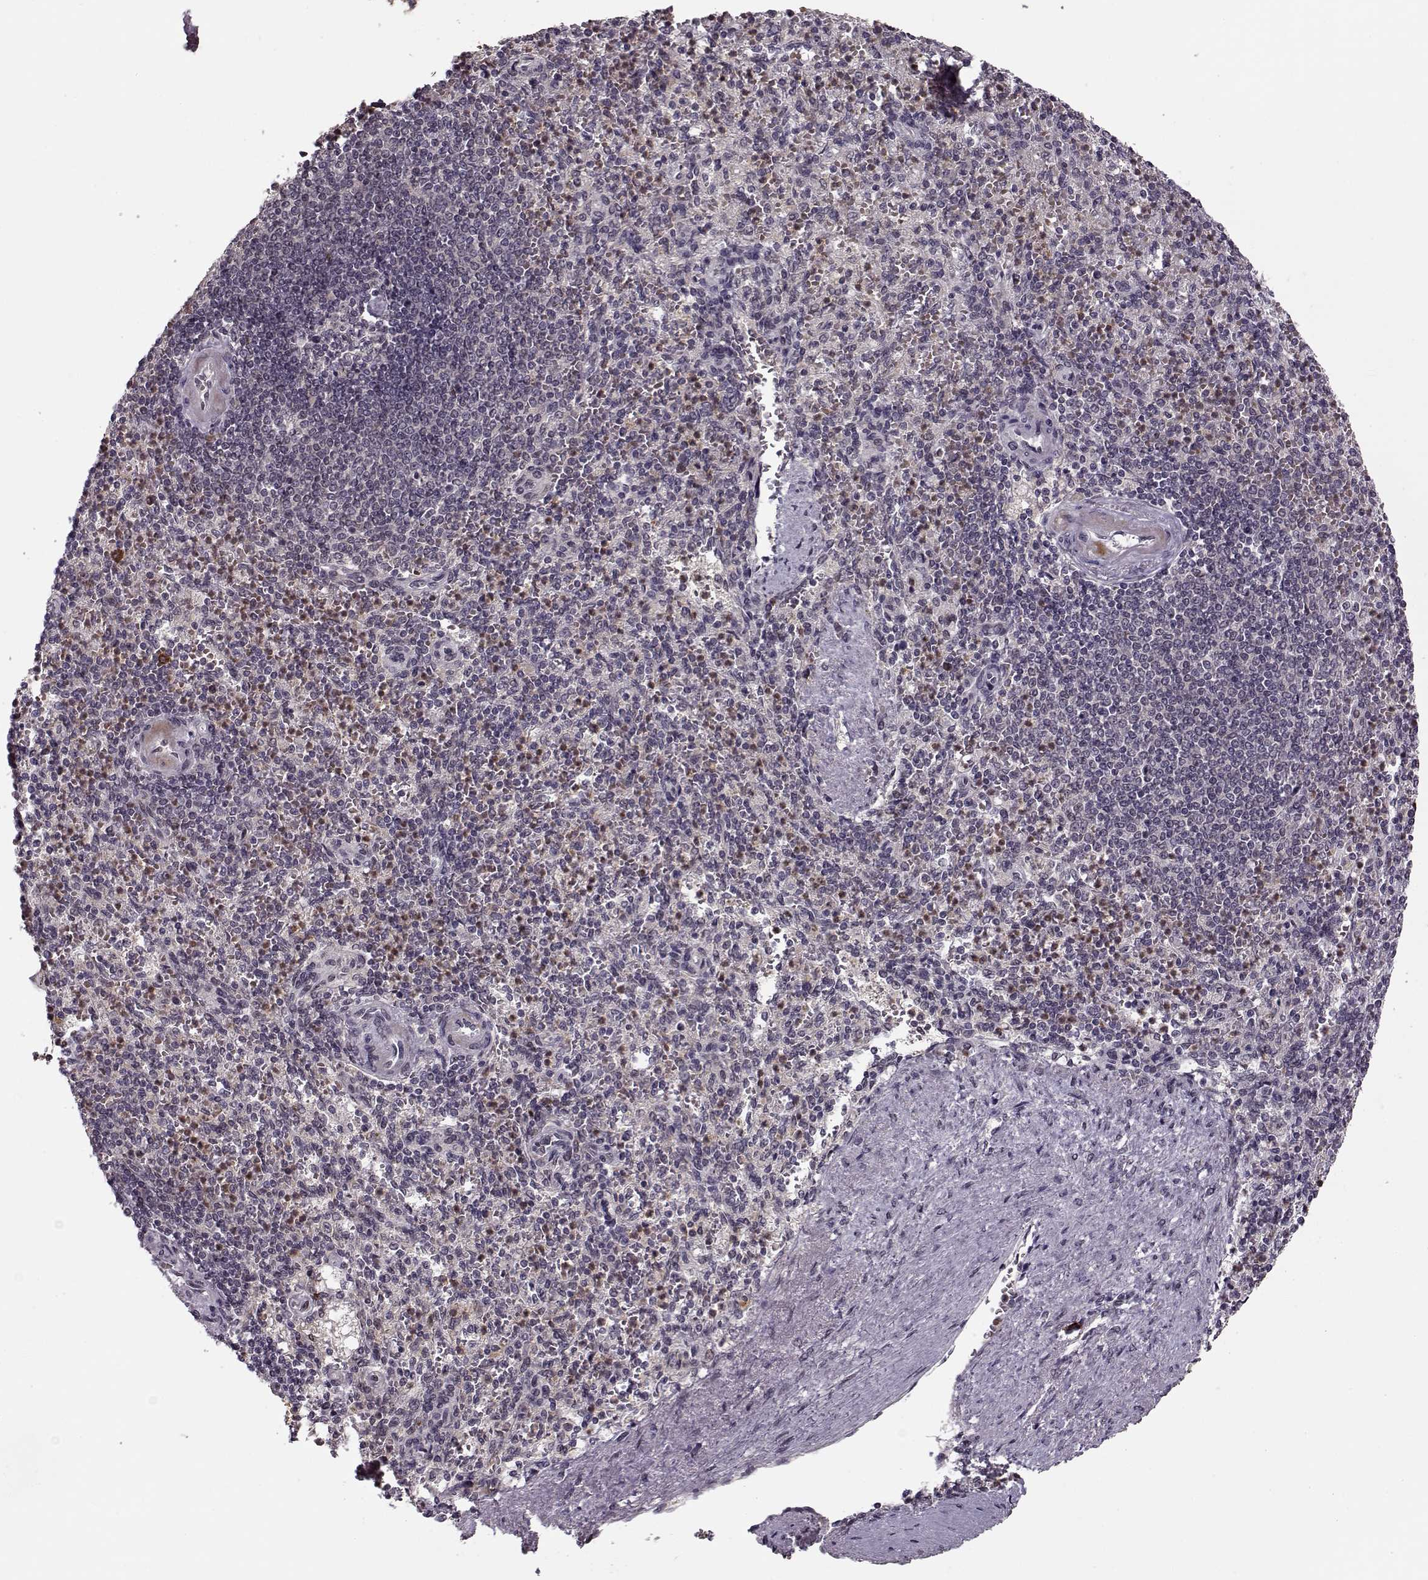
{"staining": {"intensity": "moderate", "quantity": "<25%", "location": "cytoplasmic/membranous"}, "tissue": "spleen", "cell_type": "Cells in red pulp", "image_type": "normal", "snomed": [{"axis": "morphology", "description": "Normal tissue, NOS"}, {"axis": "topography", "description": "Spleen"}], "caption": "Protein staining reveals moderate cytoplasmic/membranous positivity in approximately <25% of cells in red pulp in benign spleen. (brown staining indicates protein expression, while blue staining denotes nuclei).", "gene": "DENND4B", "patient": {"sex": "female", "age": 74}}